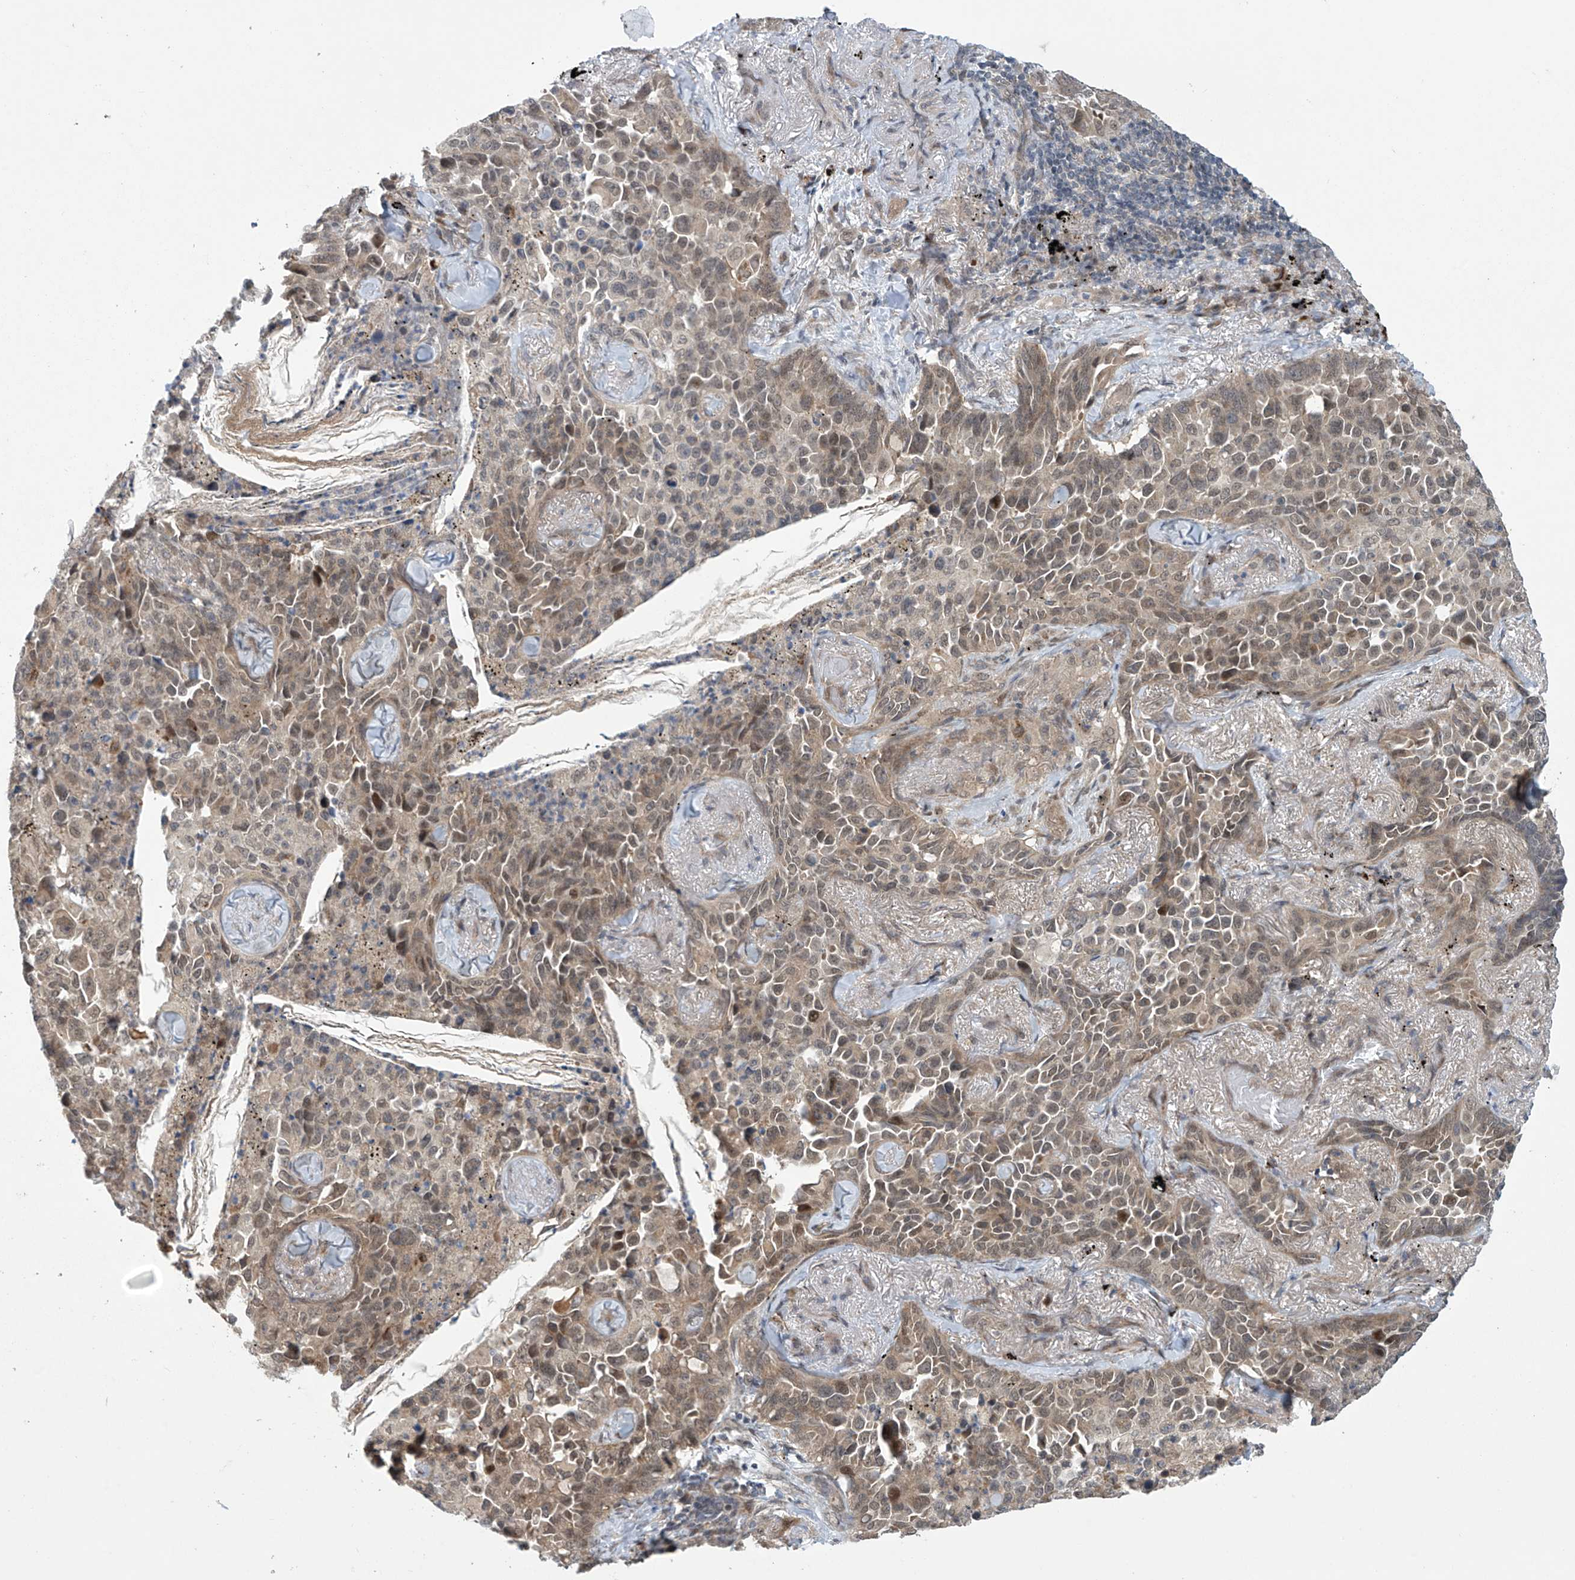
{"staining": {"intensity": "weak", "quantity": ">75%", "location": "cytoplasmic/membranous,nuclear"}, "tissue": "lung cancer", "cell_type": "Tumor cells", "image_type": "cancer", "snomed": [{"axis": "morphology", "description": "Adenocarcinoma, NOS"}, {"axis": "topography", "description": "Lung"}], "caption": "This is a histology image of immunohistochemistry staining of lung cancer, which shows weak positivity in the cytoplasmic/membranous and nuclear of tumor cells.", "gene": "ABHD13", "patient": {"sex": "female", "age": 67}}